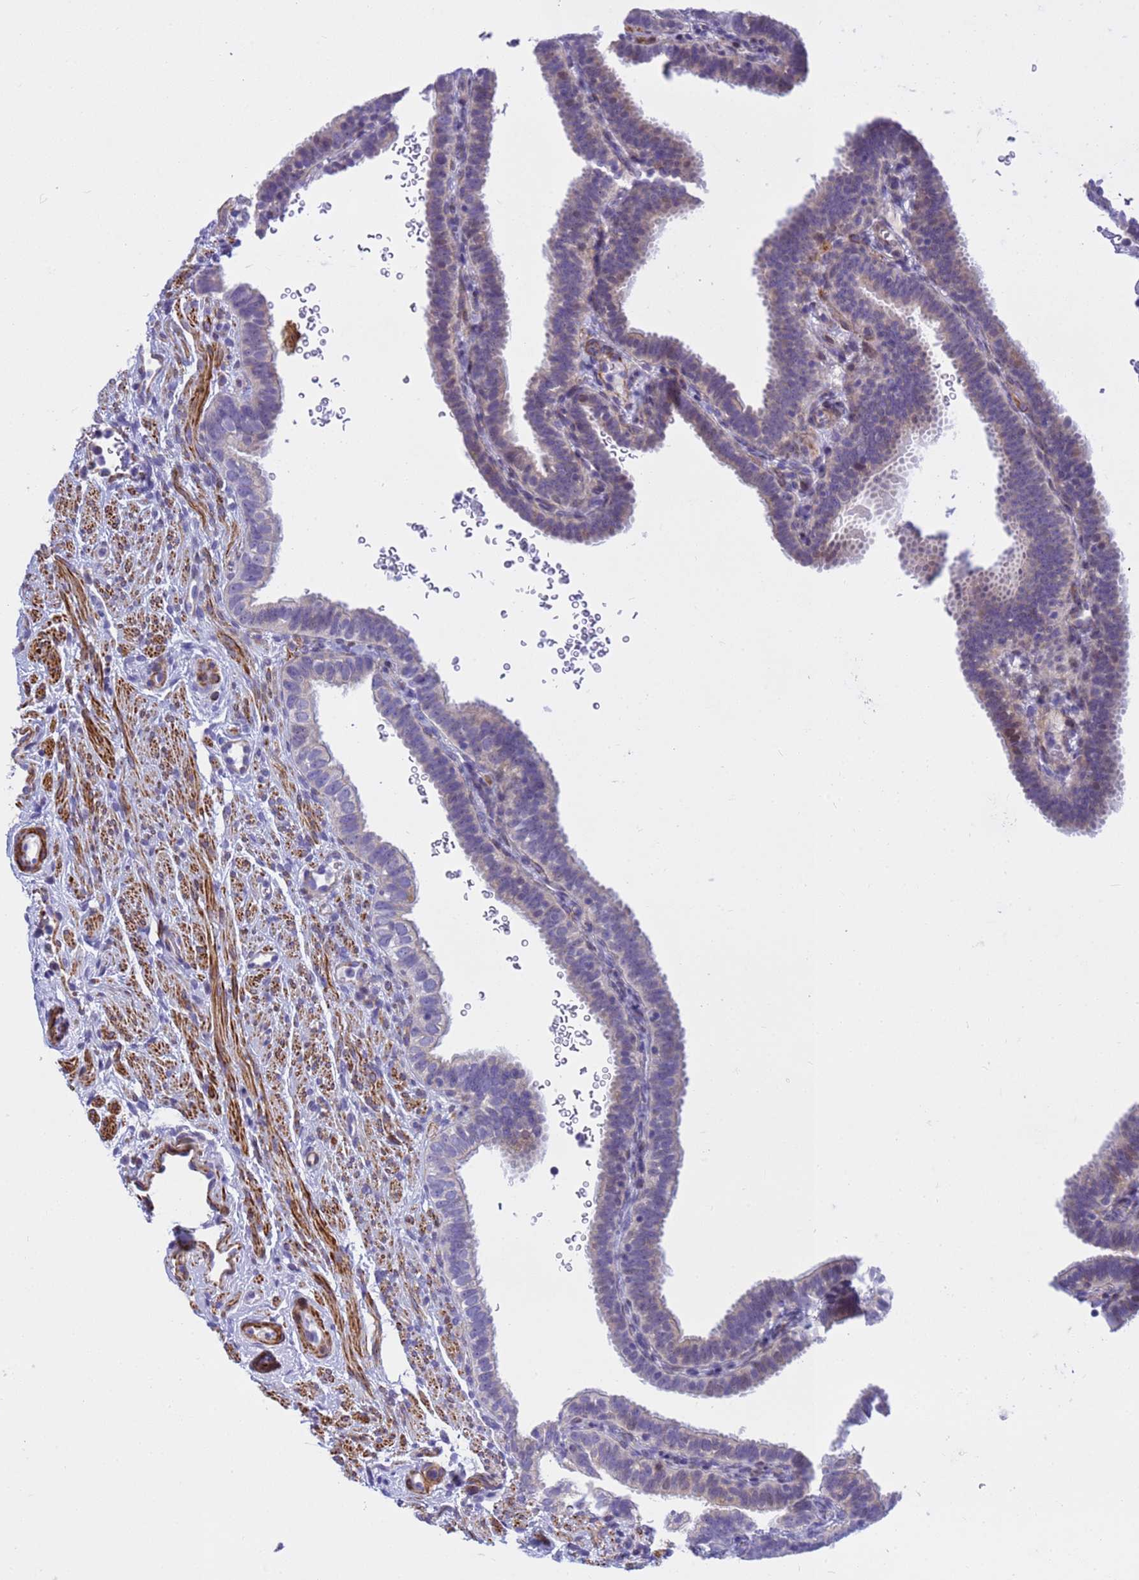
{"staining": {"intensity": "weak", "quantity": "<25%", "location": "cytoplasmic/membranous"}, "tissue": "fallopian tube", "cell_type": "Glandular cells", "image_type": "normal", "snomed": [{"axis": "morphology", "description": "Normal tissue, NOS"}, {"axis": "topography", "description": "Fallopian tube"}], "caption": "High power microscopy photomicrograph of an IHC micrograph of benign fallopian tube, revealing no significant staining in glandular cells. (Immunohistochemistry (ihc), brightfield microscopy, high magnification).", "gene": "P2RX7", "patient": {"sex": "female", "age": 41}}